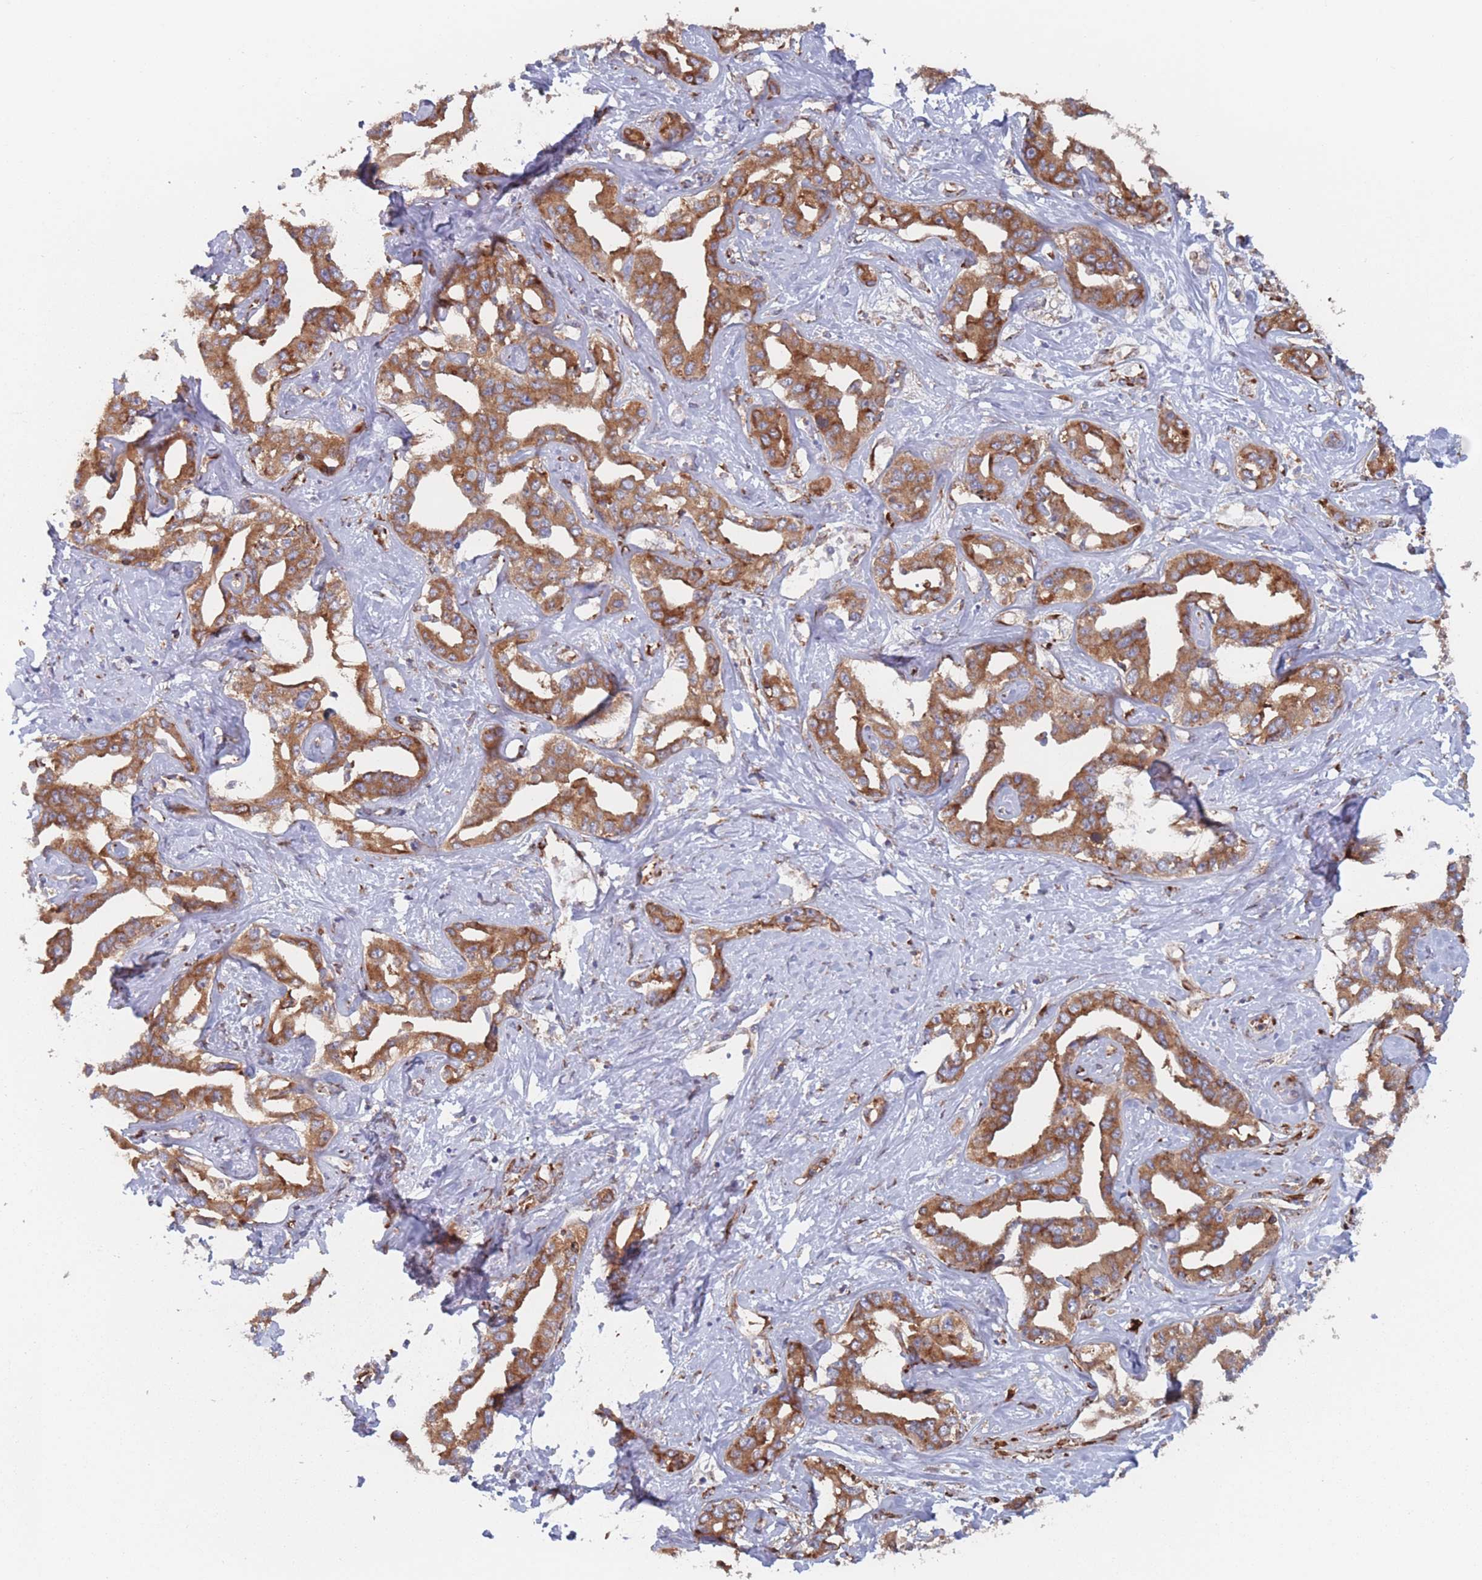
{"staining": {"intensity": "moderate", "quantity": ">75%", "location": "cytoplasmic/membranous"}, "tissue": "liver cancer", "cell_type": "Tumor cells", "image_type": "cancer", "snomed": [{"axis": "morphology", "description": "Cholangiocarcinoma"}, {"axis": "topography", "description": "Liver"}], "caption": "Immunohistochemical staining of human liver cholangiocarcinoma demonstrates moderate cytoplasmic/membranous protein staining in about >75% of tumor cells.", "gene": "EEF1B2", "patient": {"sex": "male", "age": 59}}